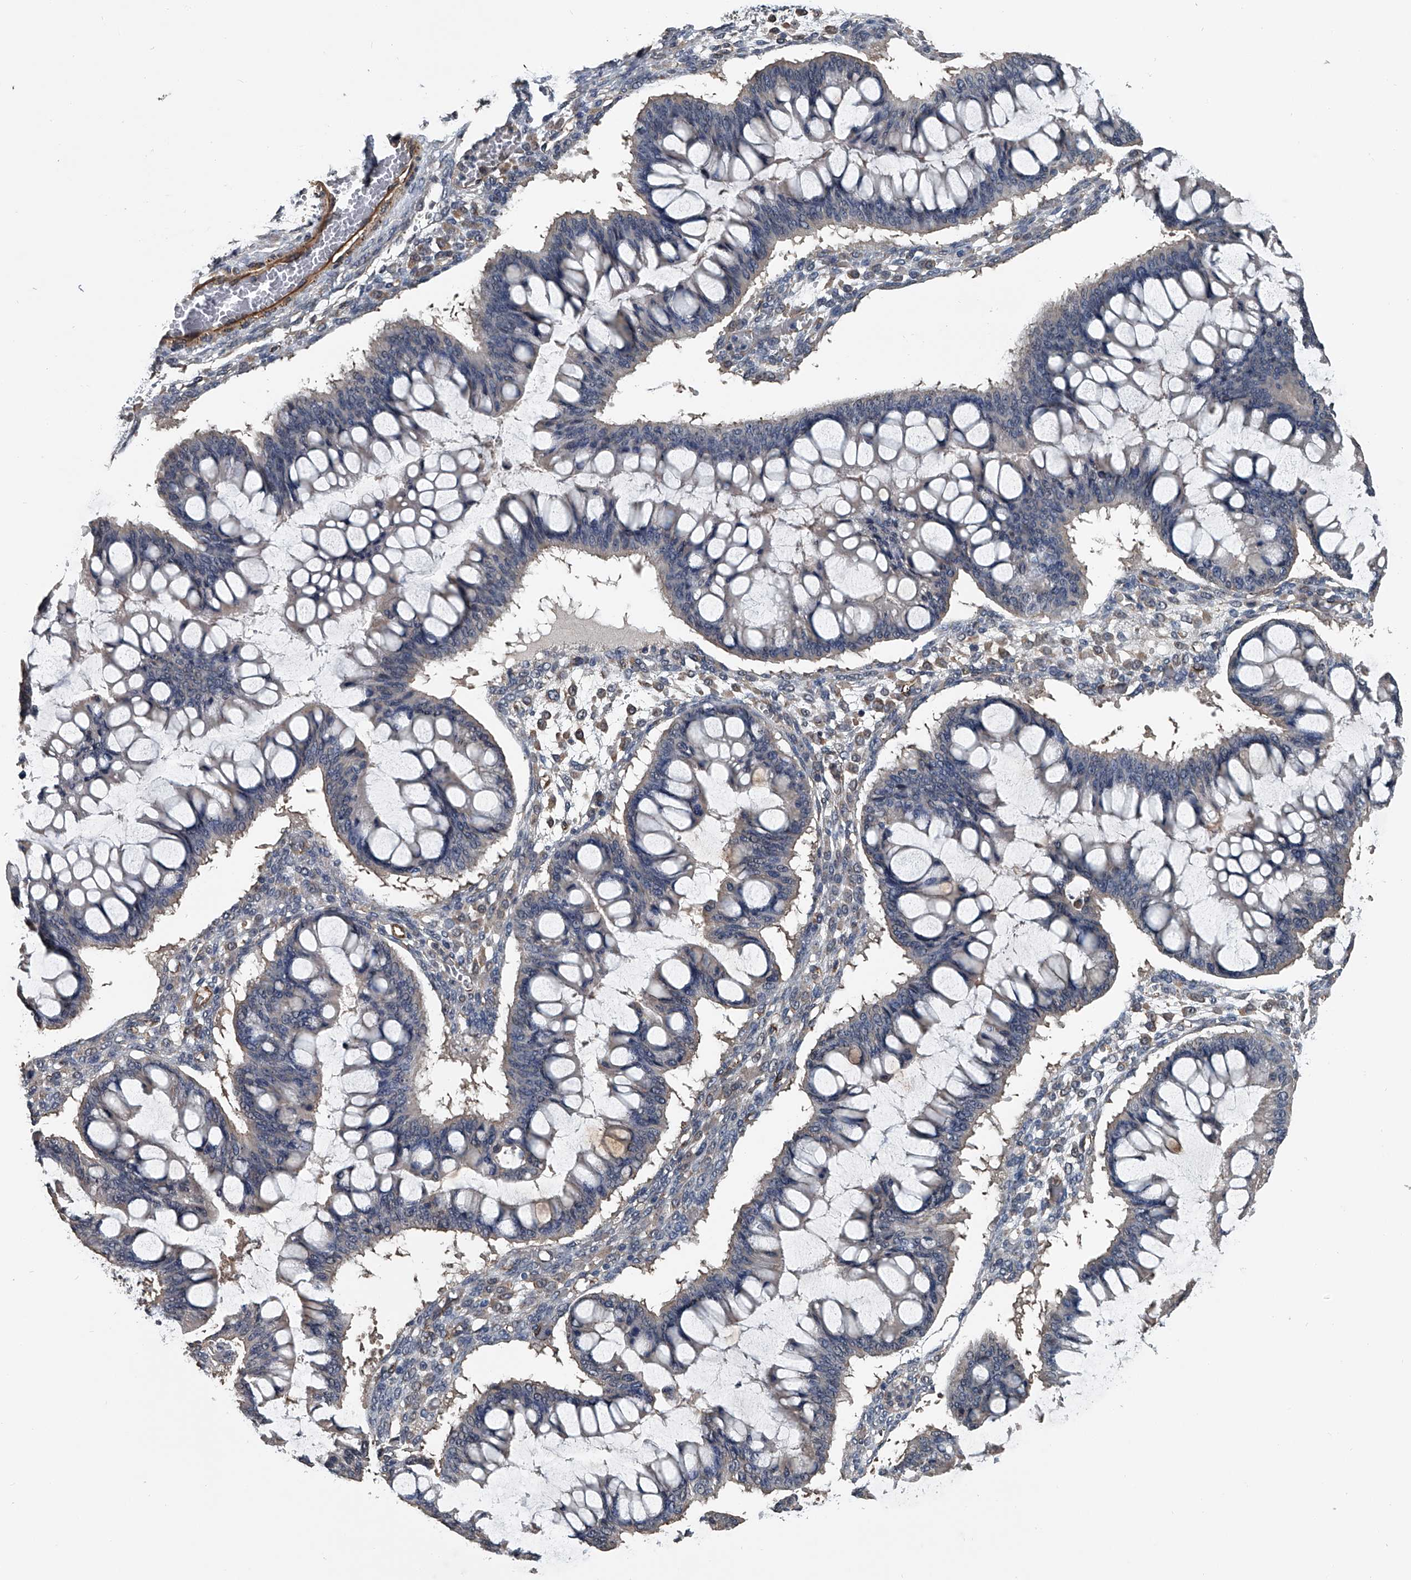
{"staining": {"intensity": "negative", "quantity": "none", "location": "none"}, "tissue": "ovarian cancer", "cell_type": "Tumor cells", "image_type": "cancer", "snomed": [{"axis": "morphology", "description": "Cystadenocarcinoma, mucinous, NOS"}, {"axis": "topography", "description": "Ovary"}], "caption": "Immunohistochemistry (IHC) micrograph of neoplastic tissue: human ovarian mucinous cystadenocarcinoma stained with DAB (3,3'-diaminobenzidine) exhibits no significant protein staining in tumor cells. The staining was performed using DAB to visualize the protein expression in brown, while the nuclei were stained in blue with hematoxylin (Magnification: 20x).", "gene": "LDLRAD2", "patient": {"sex": "female", "age": 73}}